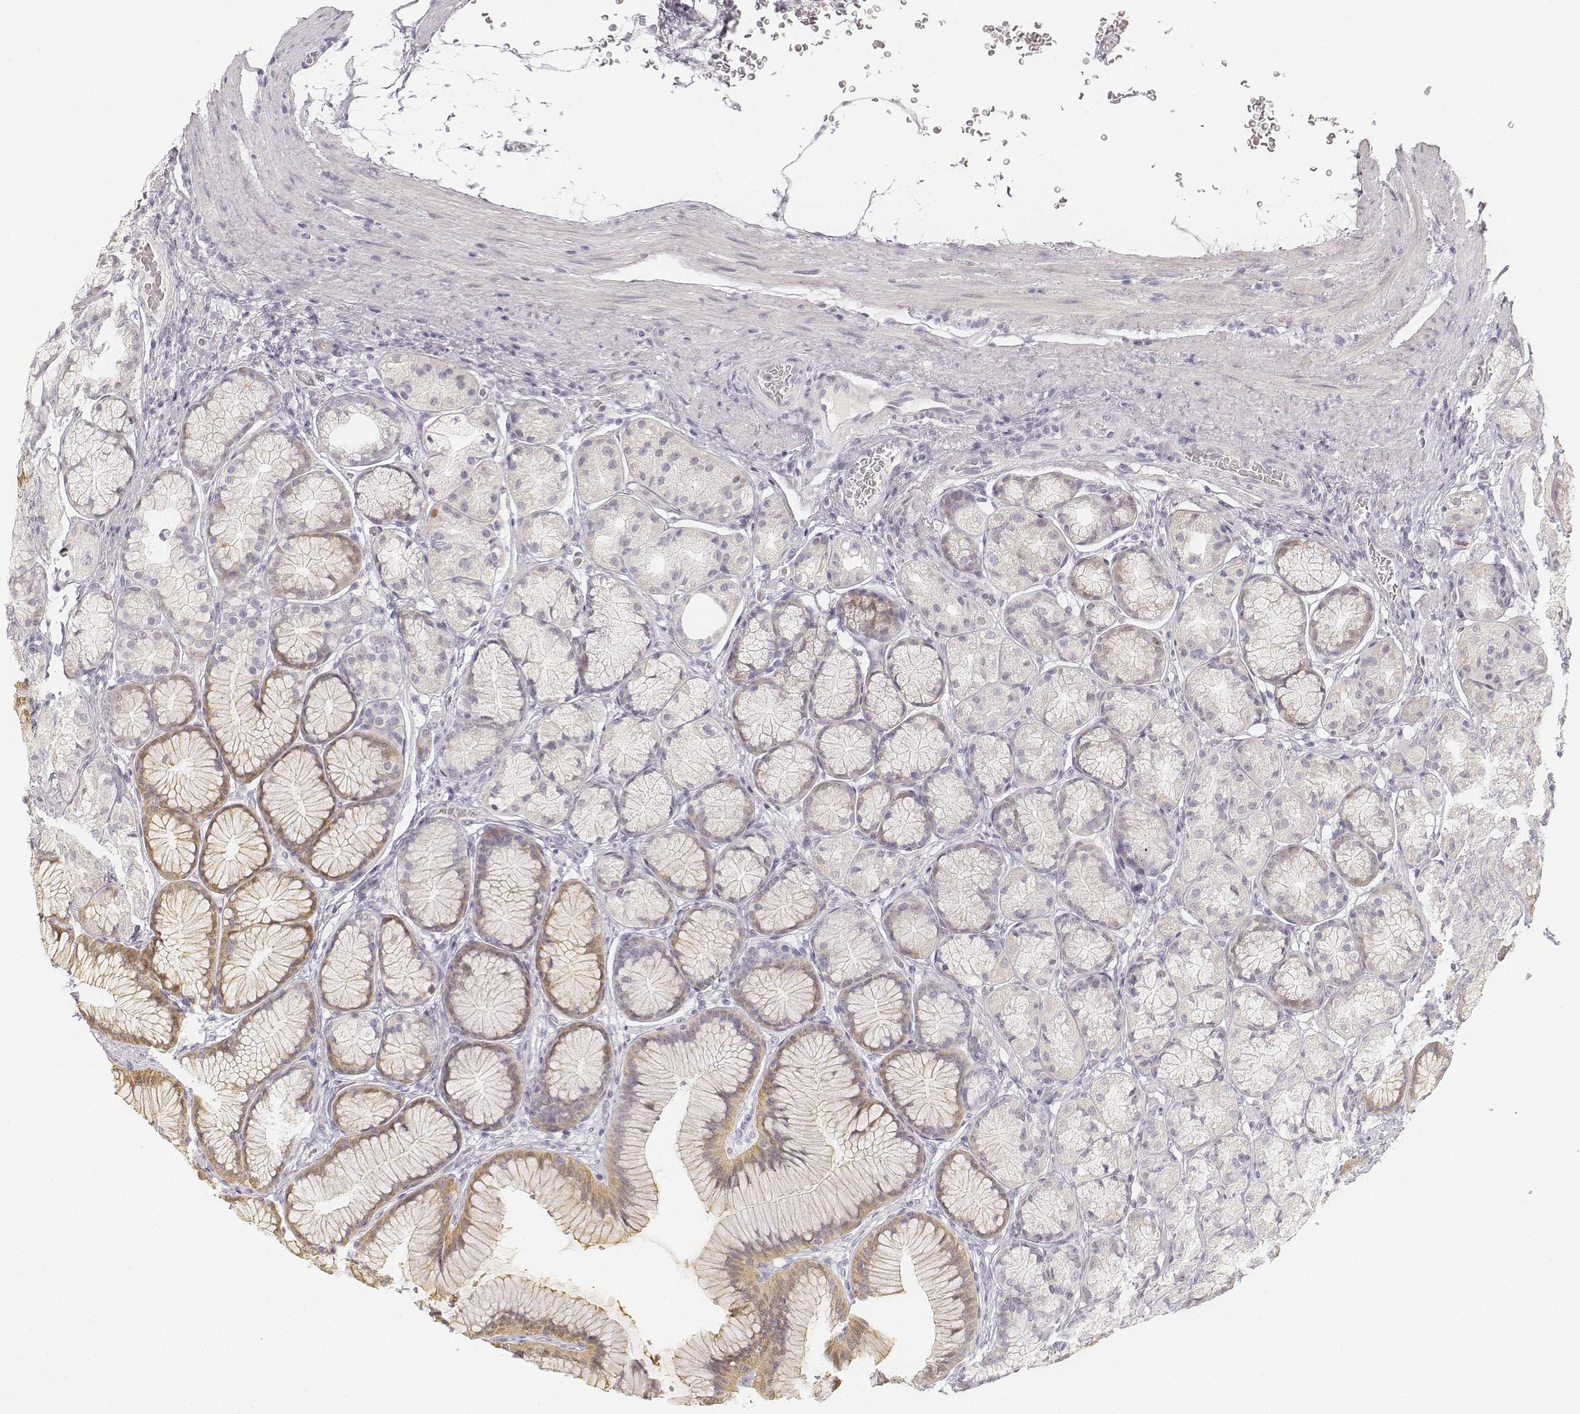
{"staining": {"intensity": "weak", "quantity": "<25%", "location": "cytoplasmic/membranous"}, "tissue": "stomach", "cell_type": "Glandular cells", "image_type": "normal", "snomed": [{"axis": "morphology", "description": "Normal tissue, NOS"}, {"axis": "morphology", "description": "Adenocarcinoma, NOS"}, {"axis": "morphology", "description": "Adenocarcinoma, High grade"}, {"axis": "topography", "description": "Stomach, upper"}, {"axis": "topography", "description": "Stomach"}], "caption": "This is a histopathology image of immunohistochemistry (IHC) staining of benign stomach, which shows no staining in glandular cells. (Stains: DAB immunohistochemistry (IHC) with hematoxylin counter stain, Microscopy: brightfield microscopy at high magnification).", "gene": "DSG4", "patient": {"sex": "female", "age": 65}}